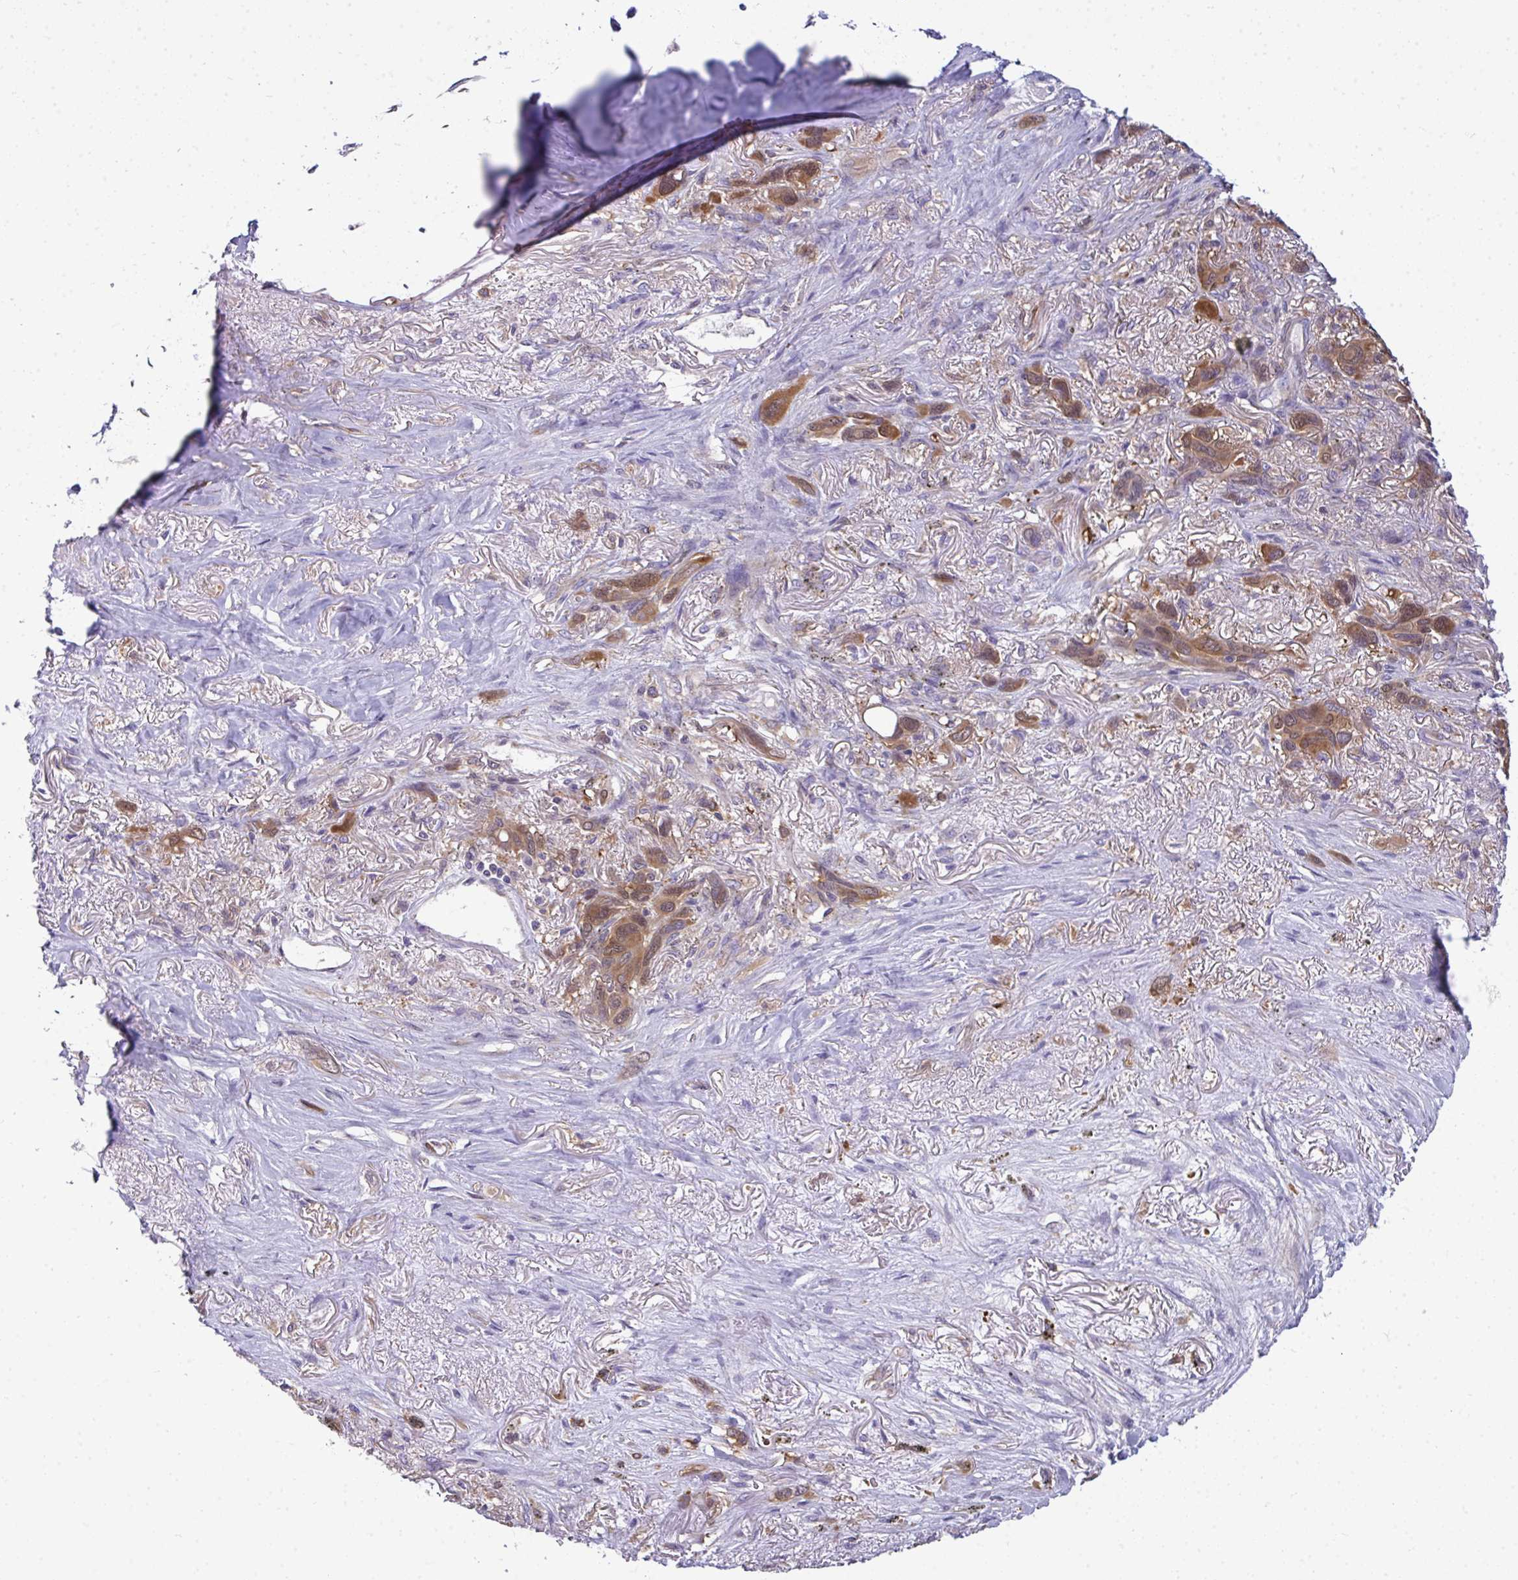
{"staining": {"intensity": "moderate", "quantity": ">75%", "location": "cytoplasmic/membranous,nuclear"}, "tissue": "melanoma", "cell_type": "Tumor cells", "image_type": "cancer", "snomed": [{"axis": "morphology", "description": "Malignant melanoma, Metastatic site"}, {"axis": "topography", "description": "Lung"}], "caption": "High-magnification brightfield microscopy of melanoma stained with DAB (3,3'-diaminobenzidine) (brown) and counterstained with hematoxylin (blue). tumor cells exhibit moderate cytoplasmic/membranous and nuclear positivity is identified in approximately>75% of cells. The protein of interest is shown in brown color, while the nuclei are stained blue.", "gene": "SLC30A6", "patient": {"sex": "male", "age": 48}}